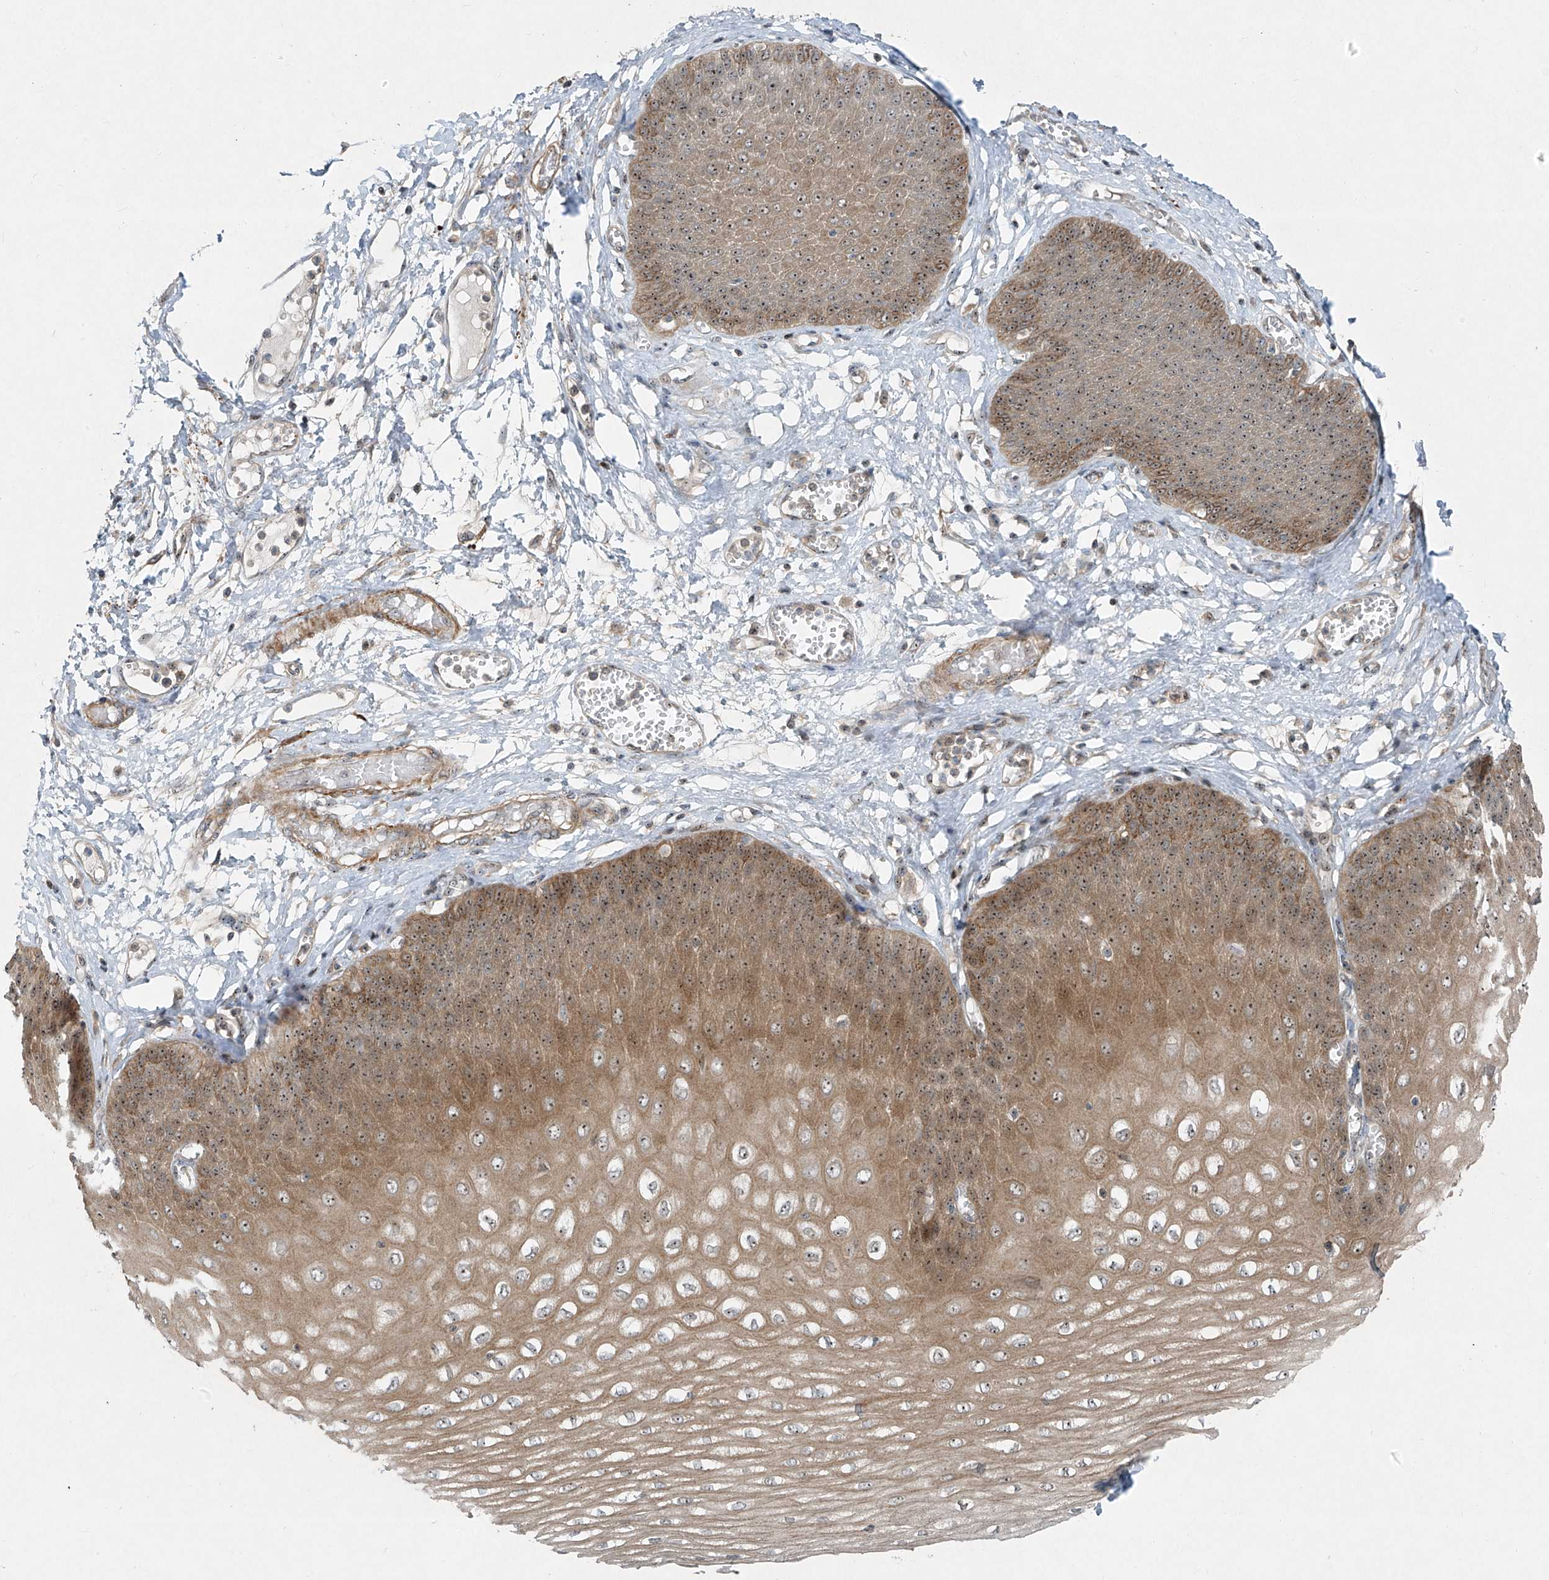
{"staining": {"intensity": "moderate", "quantity": ">75%", "location": "cytoplasmic/membranous,nuclear"}, "tissue": "esophagus", "cell_type": "Squamous epithelial cells", "image_type": "normal", "snomed": [{"axis": "morphology", "description": "Normal tissue, NOS"}, {"axis": "topography", "description": "Esophagus"}], "caption": "Immunohistochemical staining of normal esophagus demonstrates moderate cytoplasmic/membranous,nuclear protein staining in approximately >75% of squamous epithelial cells.", "gene": "PPCS", "patient": {"sex": "male", "age": 60}}